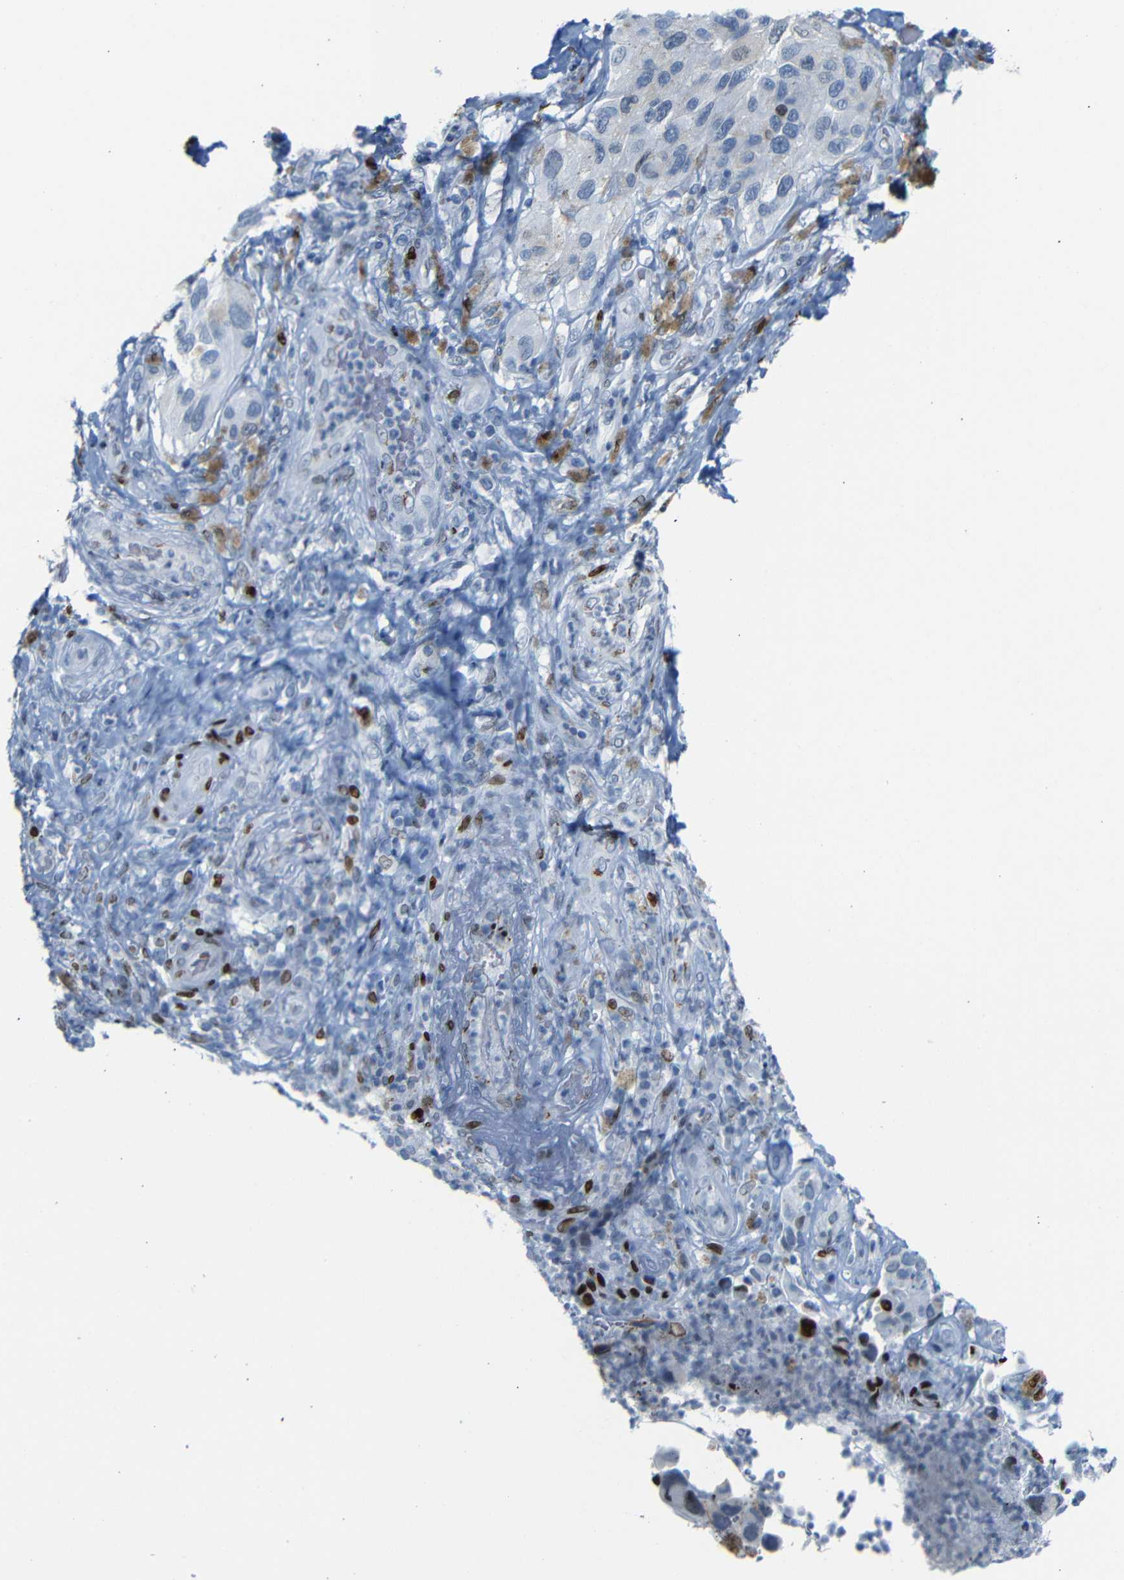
{"staining": {"intensity": "negative", "quantity": "none", "location": "none"}, "tissue": "melanoma", "cell_type": "Tumor cells", "image_type": "cancer", "snomed": [{"axis": "morphology", "description": "Malignant melanoma, NOS"}, {"axis": "topography", "description": "Skin"}], "caption": "Immunohistochemistry (IHC) of human melanoma displays no positivity in tumor cells.", "gene": "NPIPB15", "patient": {"sex": "female", "age": 73}}